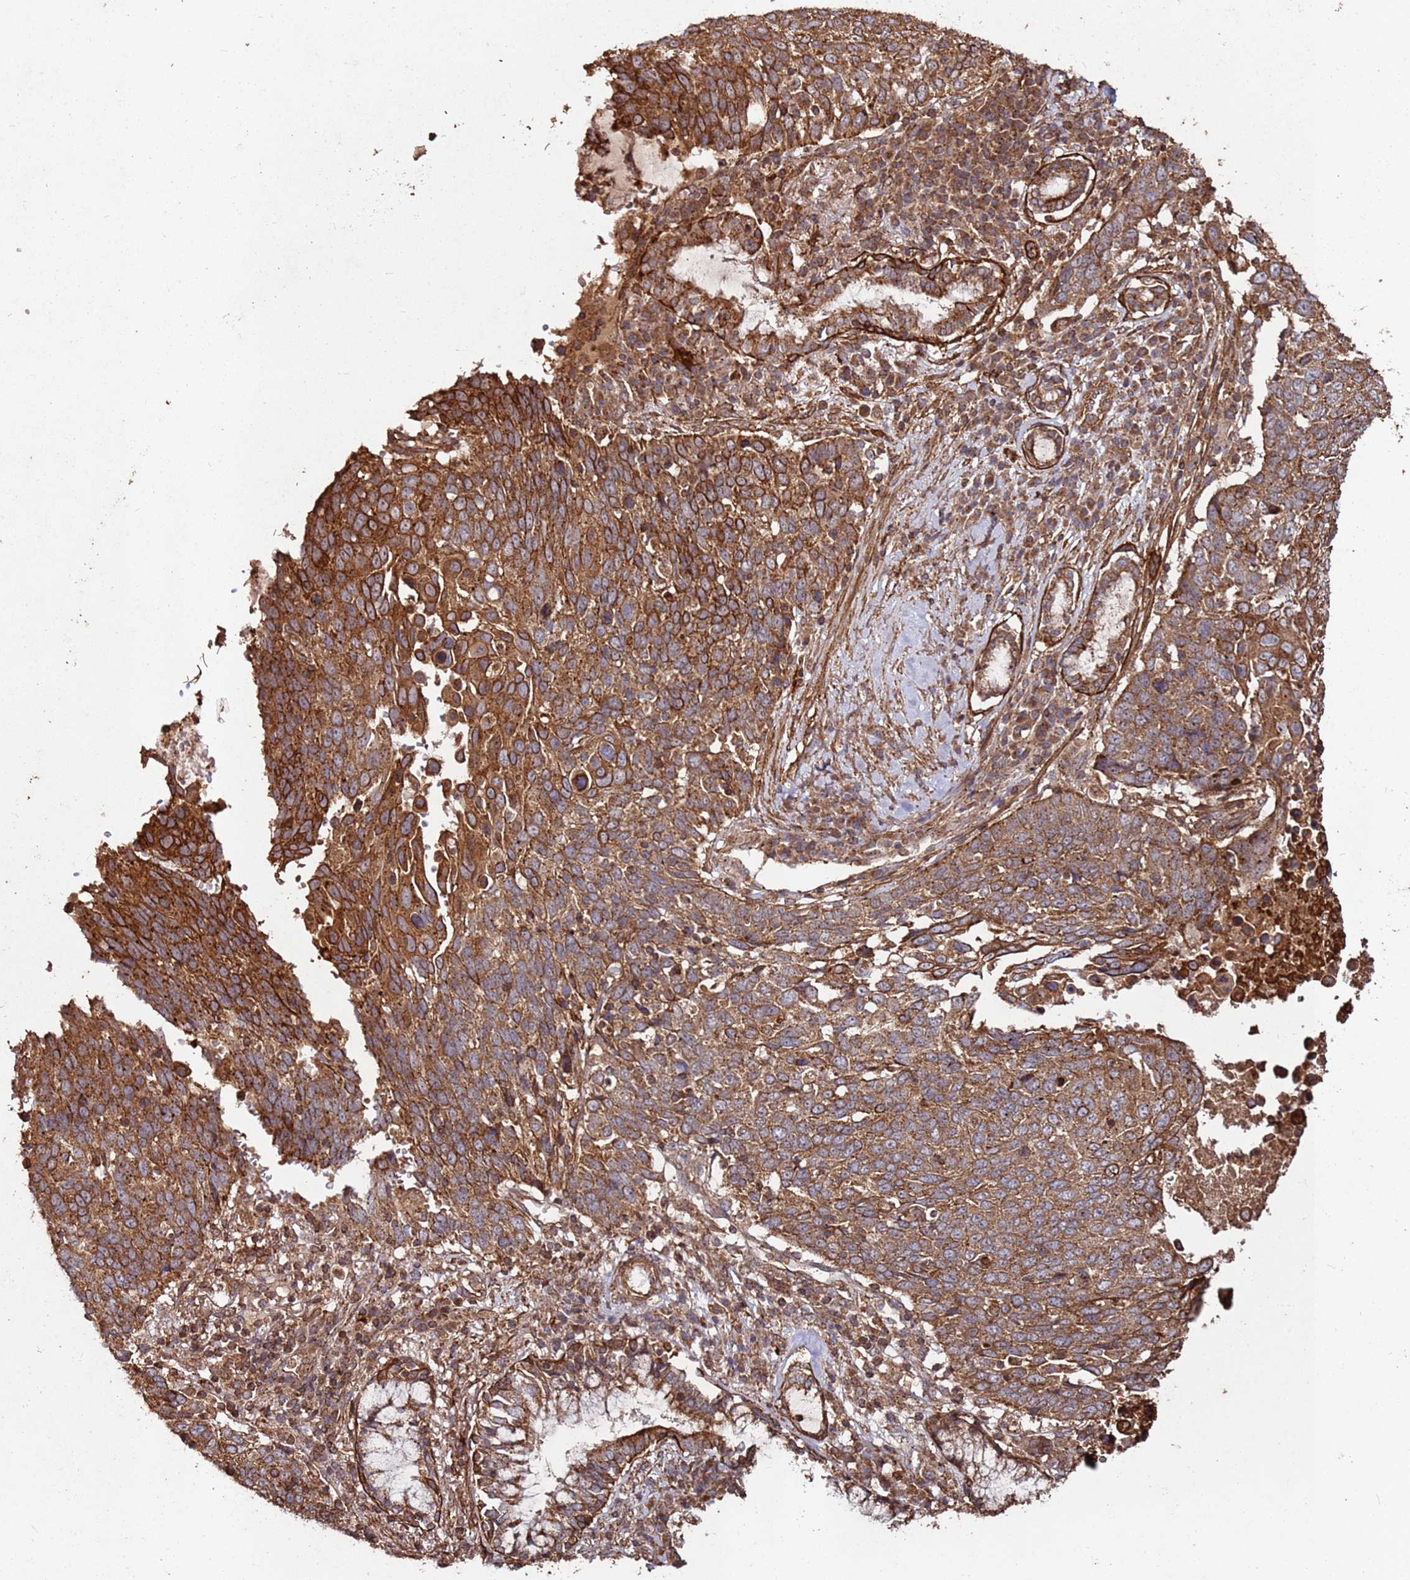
{"staining": {"intensity": "moderate", "quantity": ">75%", "location": "cytoplasmic/membranous"}, "tissue": "lung cancer", "cell_type": "Tumor cells", "image_type": "cancer", "snomed": [{"axis": "morphology", "description": "Squamous cell carcinoma, NOS"}, {"axis": "topography", "description": "Lung"}], "caption": "Immunohistochemistry micrograph of neoplastic tissue: human squamous cell carcinoma (lung) stained using IHC shows medium levels of moderate protein expression localized specifically in the cytoplasmic/membranous of tumor cells, appearing as a cytoplasmic/membranous brown color.", "gene": "FAM186A", "patient": {"sex": "male", "age": 66}}